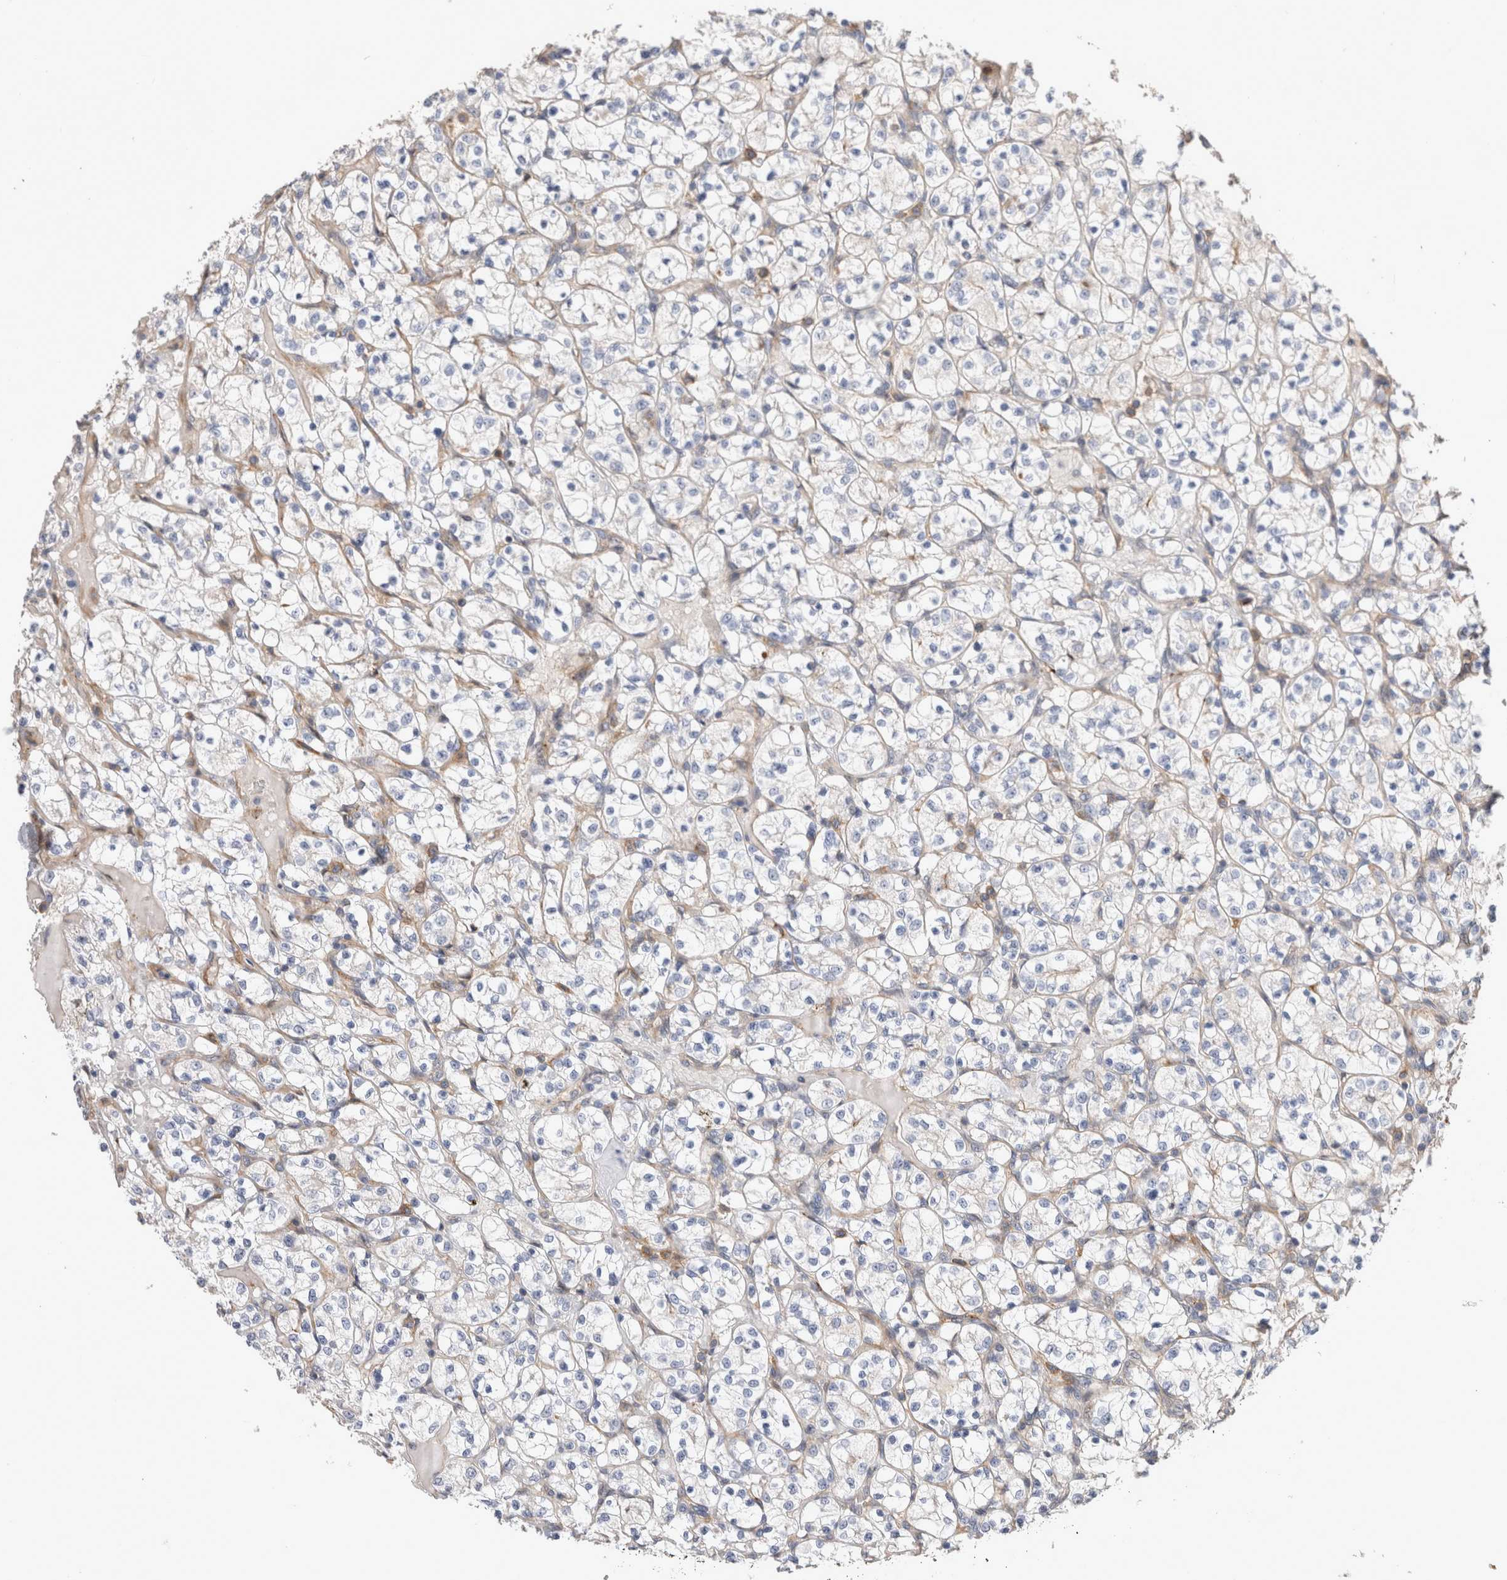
{"staining": {"intensity": "negative", "quantity": "none", "location": "none"}, "tissue": "renal cancer", "cell_type": "Tumor cells", "image_type": "cancer", "snomed": [{"axis": "morphology", "description": "Adenocarcinoma, NOS"}, {"axis": "topography", "description": "Kidney"}], "caption": "Immunohistochemical staining of renal cancer (adenocarcinoma) demonstrates no significant staining in tumor cells.", "gene": "BNIP2", "patient": {"sex": "female", "age": 69}}